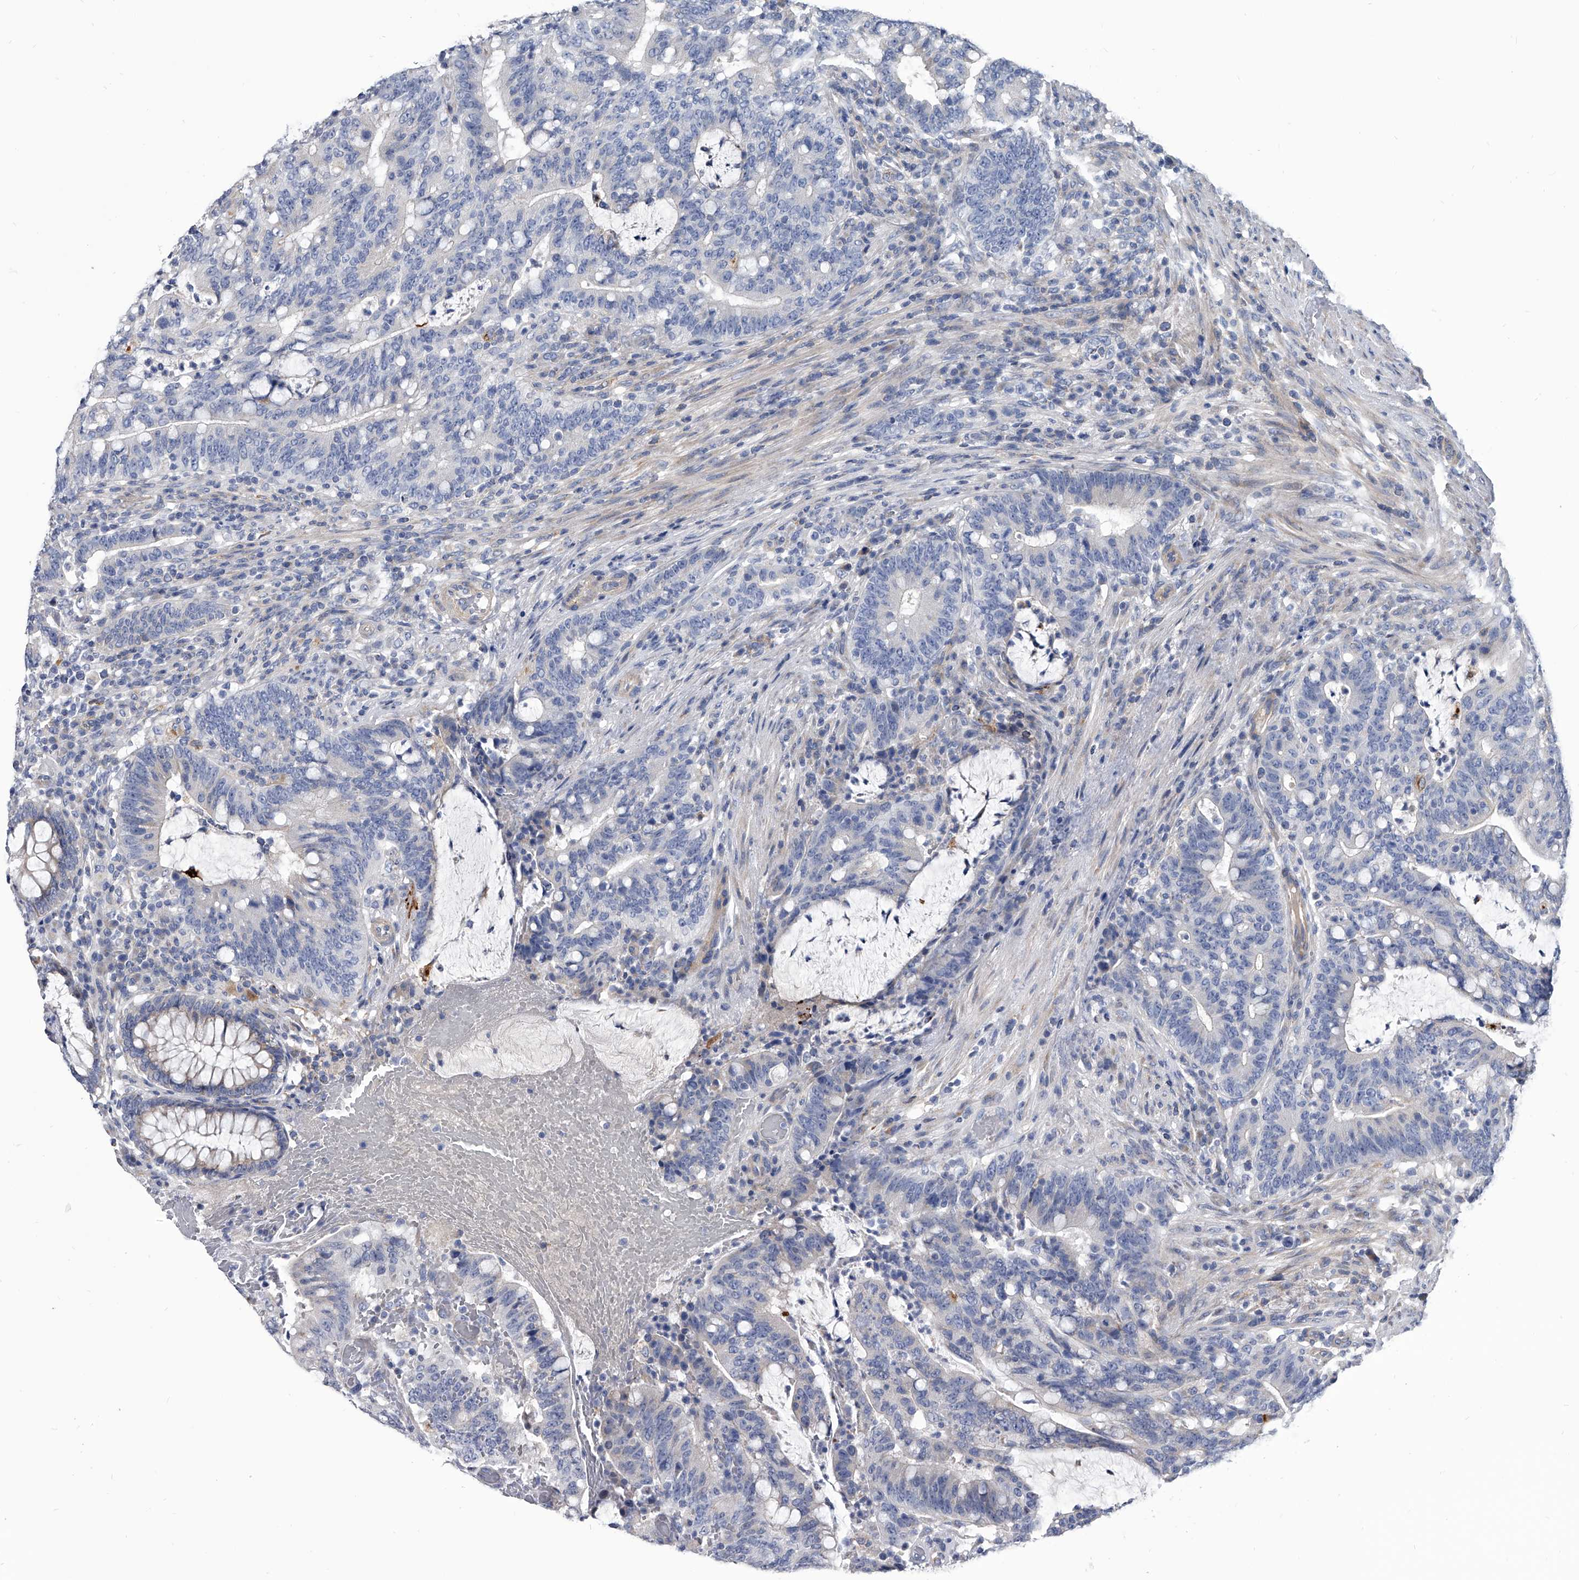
{"staining": {"intensity": "negative", "quantity": "none", "location": "none"}, "tissue": "colorectal cancer", "cell_type": "Tumor cells", "image_type": "cancer", "snomed": [{"axis": "morphology", "description": "Adenocarcinoma, NOS"}, {"axis": "topography", "description": "Colon"}], "caption": "This histopathology image is of colorectal cancer stained with IHC to label a protein in brown with the nuclei are counter-stained blue. There is no positivity in tumor cells. (Stains: DAB immunohistochemistry with hematoxylin counter stain, Microscopy: brightfield microscopy at high magnification).", "gene": "SPP1", "patient": {"sex": "female", "age": 66}}